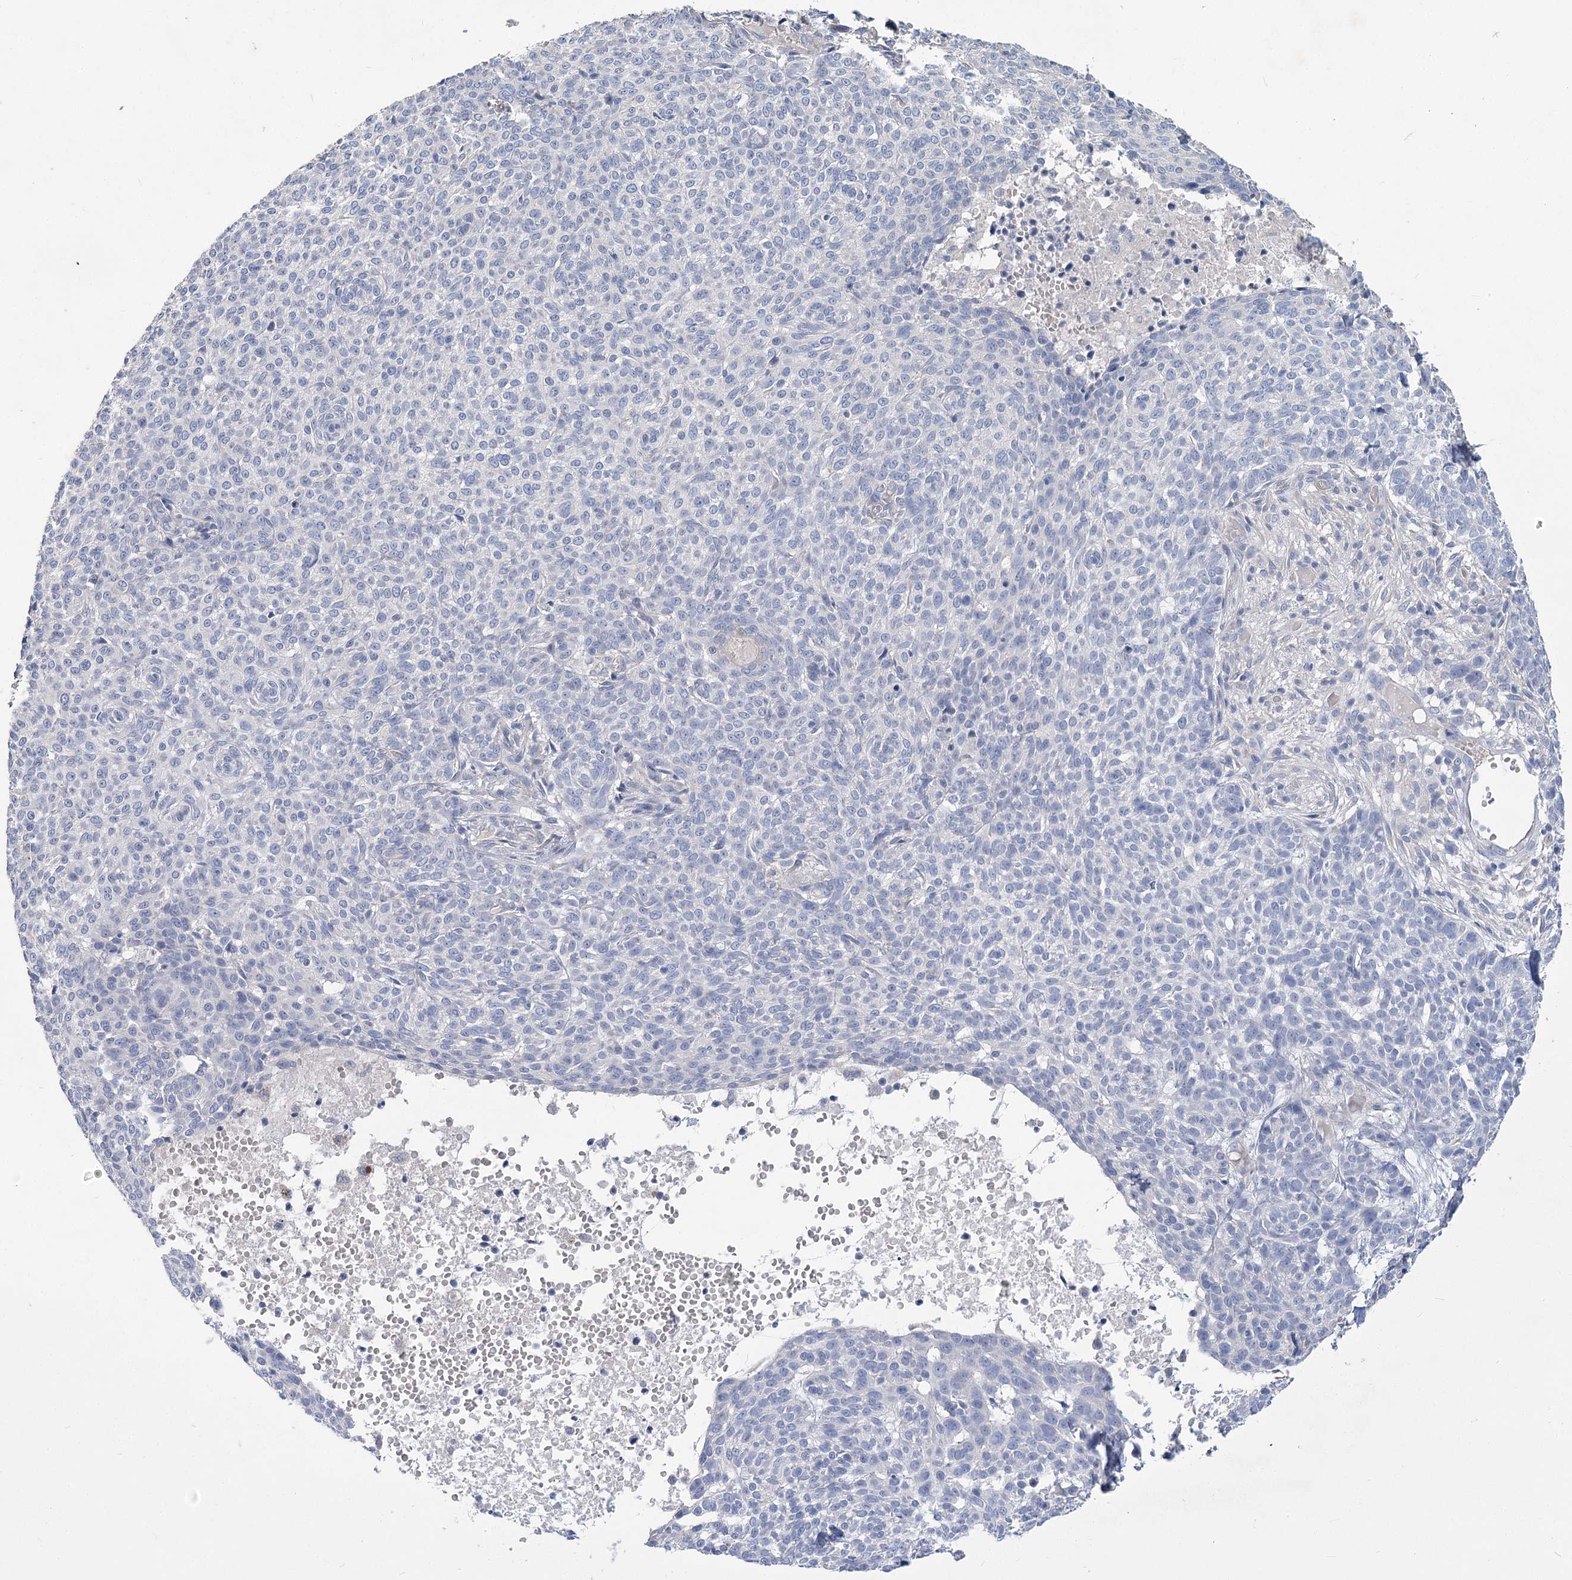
{"staining": {"intensity": "negative", "quantity": "none", "location": "none"}, "tissue": "skin cancer", "cell_type": "Tumor cells", "image_type": "cancer", "snomed": [{"axis": "morphology", "description": "Basal cell carcinoma"}, {"axis": "topography", "description": "Skin"}], "caption": "This is a photomicrograph of IHC staining of skin cancer, which shows no staining in tumor cells.", "gene": "SLC9A3", "patient": {"sex": "male", "age": 85}}